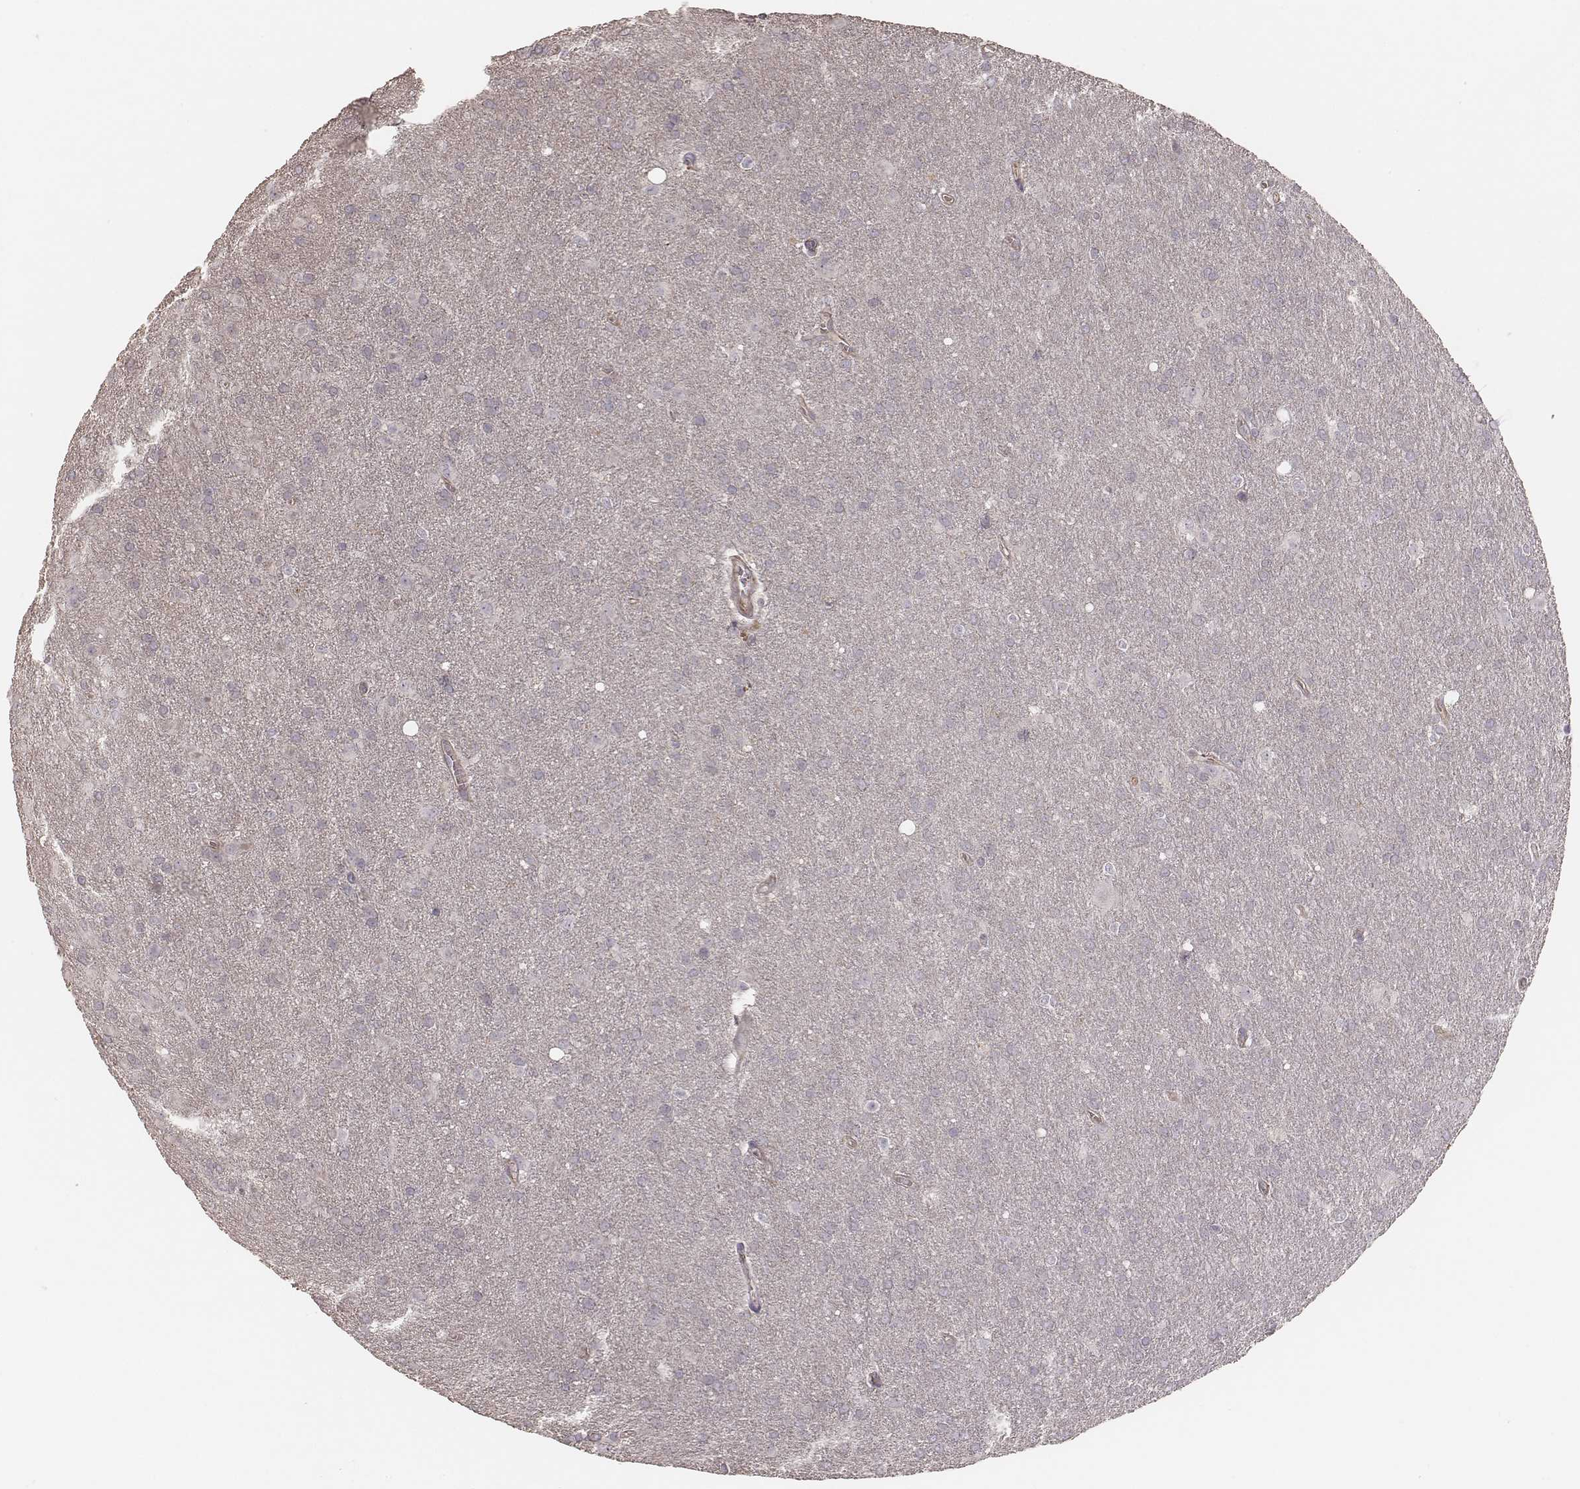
{"staining": {"intensity": "negative", "quantity": "none", "location": "none"}, "tissue": "glioma", "cell_type": "Tumor cells", "image_type": "cancer", "snomed": [{"axis": "morphology", "description": "Glioma, malignant, Low grade"}, {"axis": "topography", "description": "Brain"}], "caption": "This is an immunohistochemistry (IHC) image of glioma. There is no positivity in tumor cells.", "gene": "OTOGL", "patient": {"sex": "male", "age": 58}}